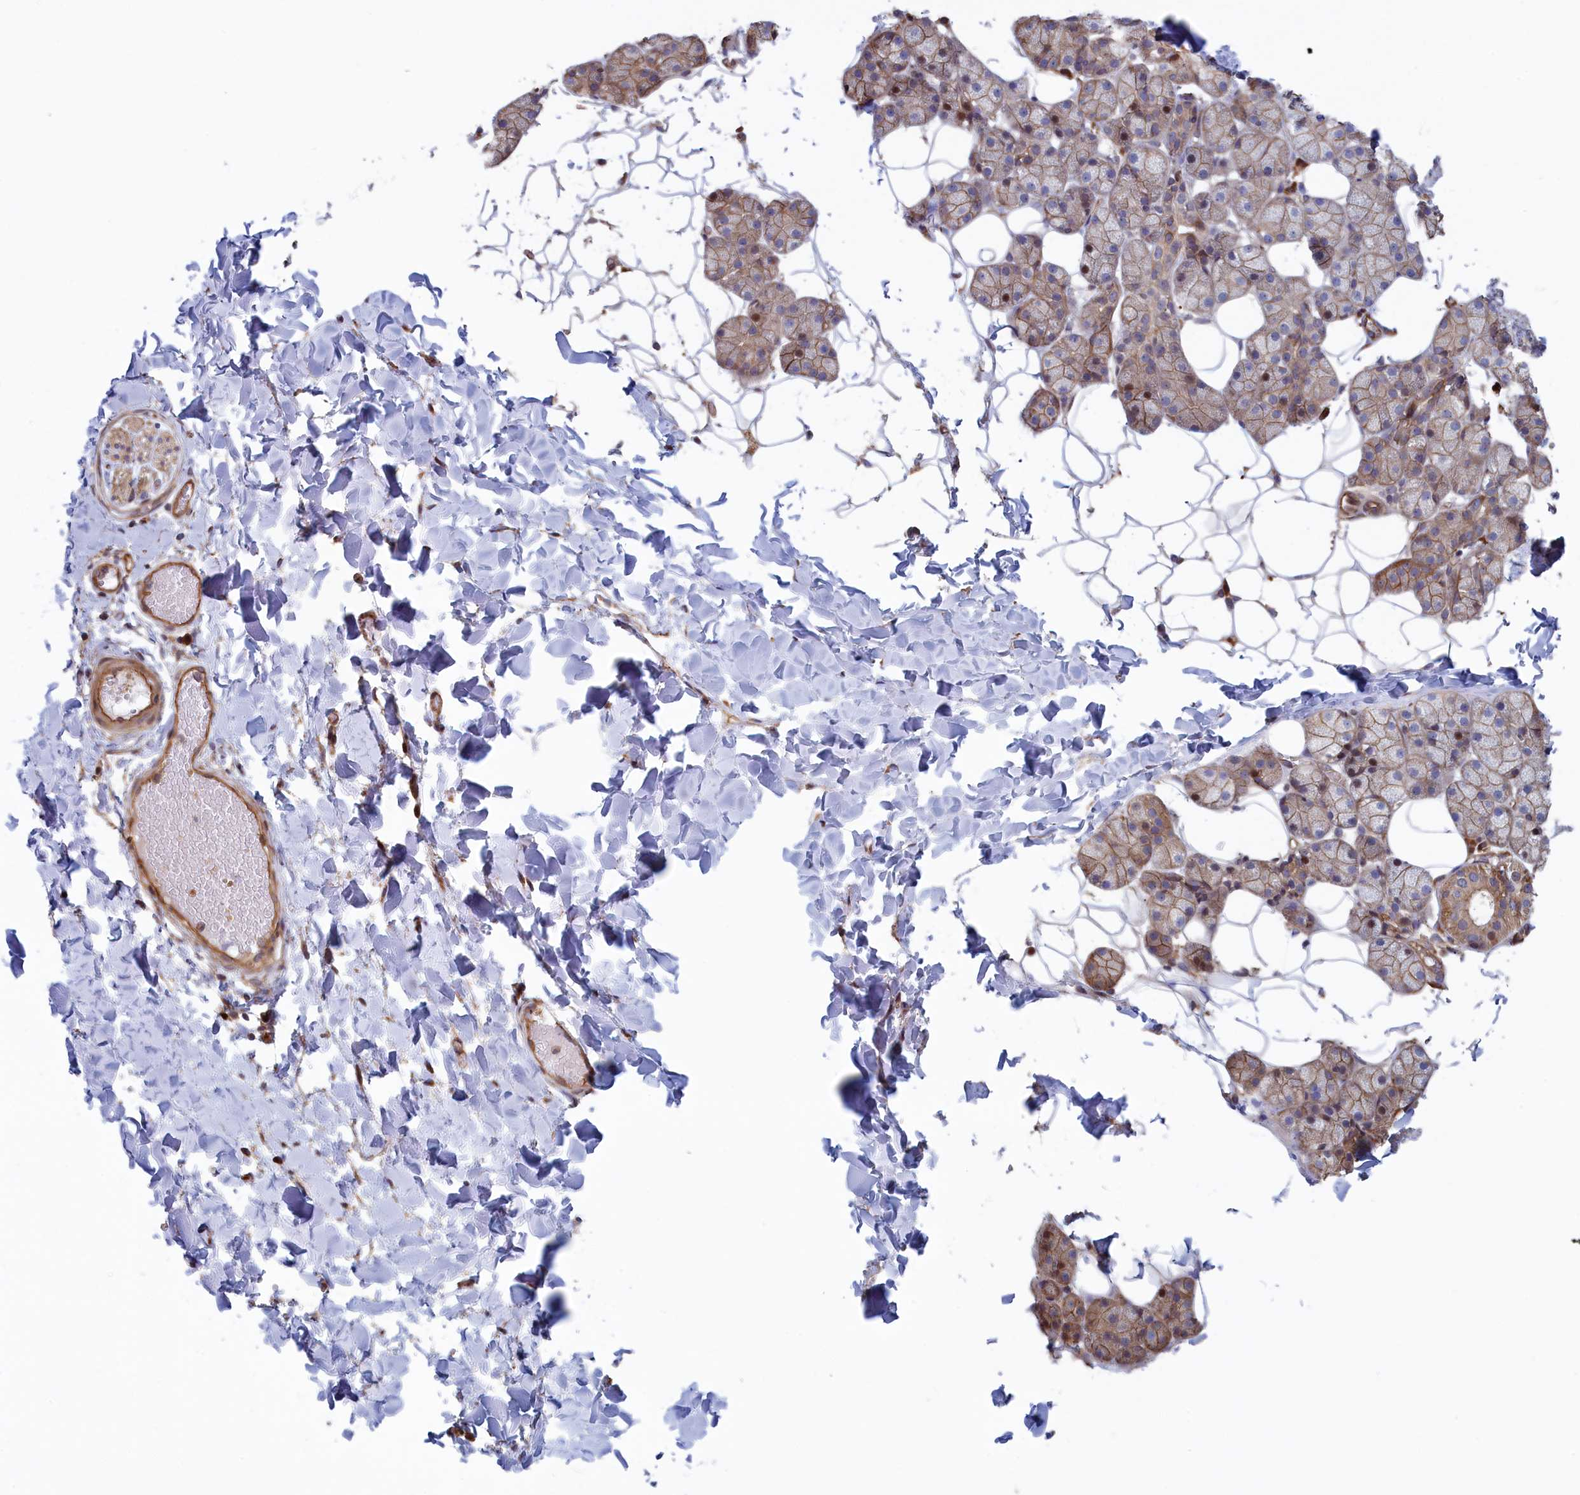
{"staining": {"intensity": "moderate", "quantity": "25%-75%", "location": "cytoplasmic/membranous"}, "tissue": "salivary gland", "cell_type": "Glandular cells", "image_type": "normal", "snomed": [{"axis": "morphology", "description": "Normal tissue, NOS"}, {"axis": "topography", "description": "Salivary gland"}], "caption": "Immunohistochemistry photomicrograph of normal human salivary gland stained for a protein (brown), which shows medium levels of moderate cytoplasmic/membranous staining in approximately 25%-75% of glandular cells.", "gene": "RILPL1", "patient": {"sex": "female", "age": 33}}